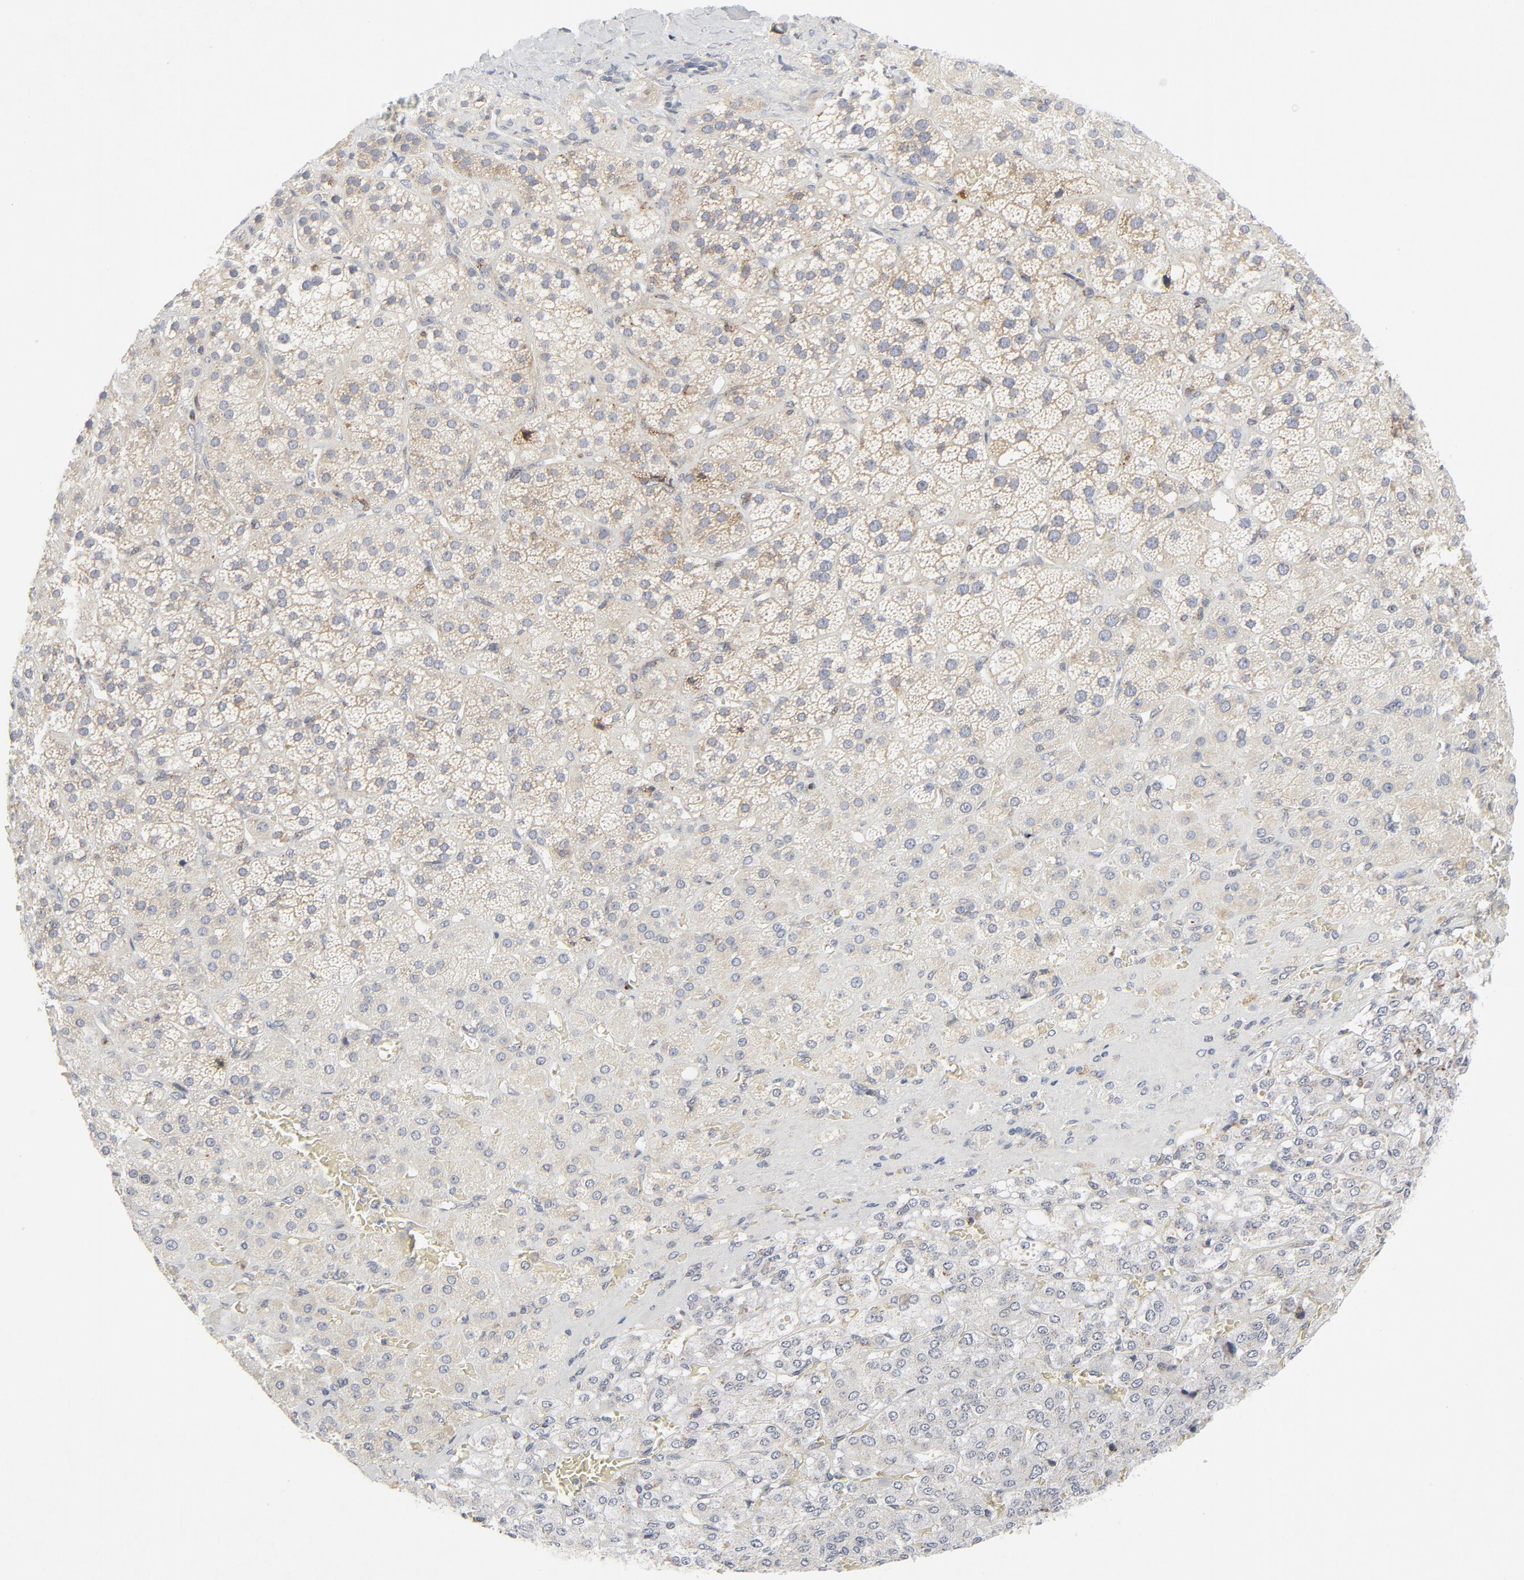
{"staining": {"intensity": "weak", "quantity": "25%-75%", "location": "cytoplasmic/membranous"}, "tissue": "adrenal gland", "cell_type": "Glandular cells", "image_type": "normal", "snomed": [{"axis": "morphology", "description": "Normal tissue, NOS"}, {"axis": "topography", "description": "Adrenal gland"}], "caption": "The image demonstrates staining of benign adrenal gland, revealing weak cytoplasmic/membranous protein positivity (brown color) within glandular cells.", "gene": "LRP6", "patient": {"sex": "female", "age": 71}}